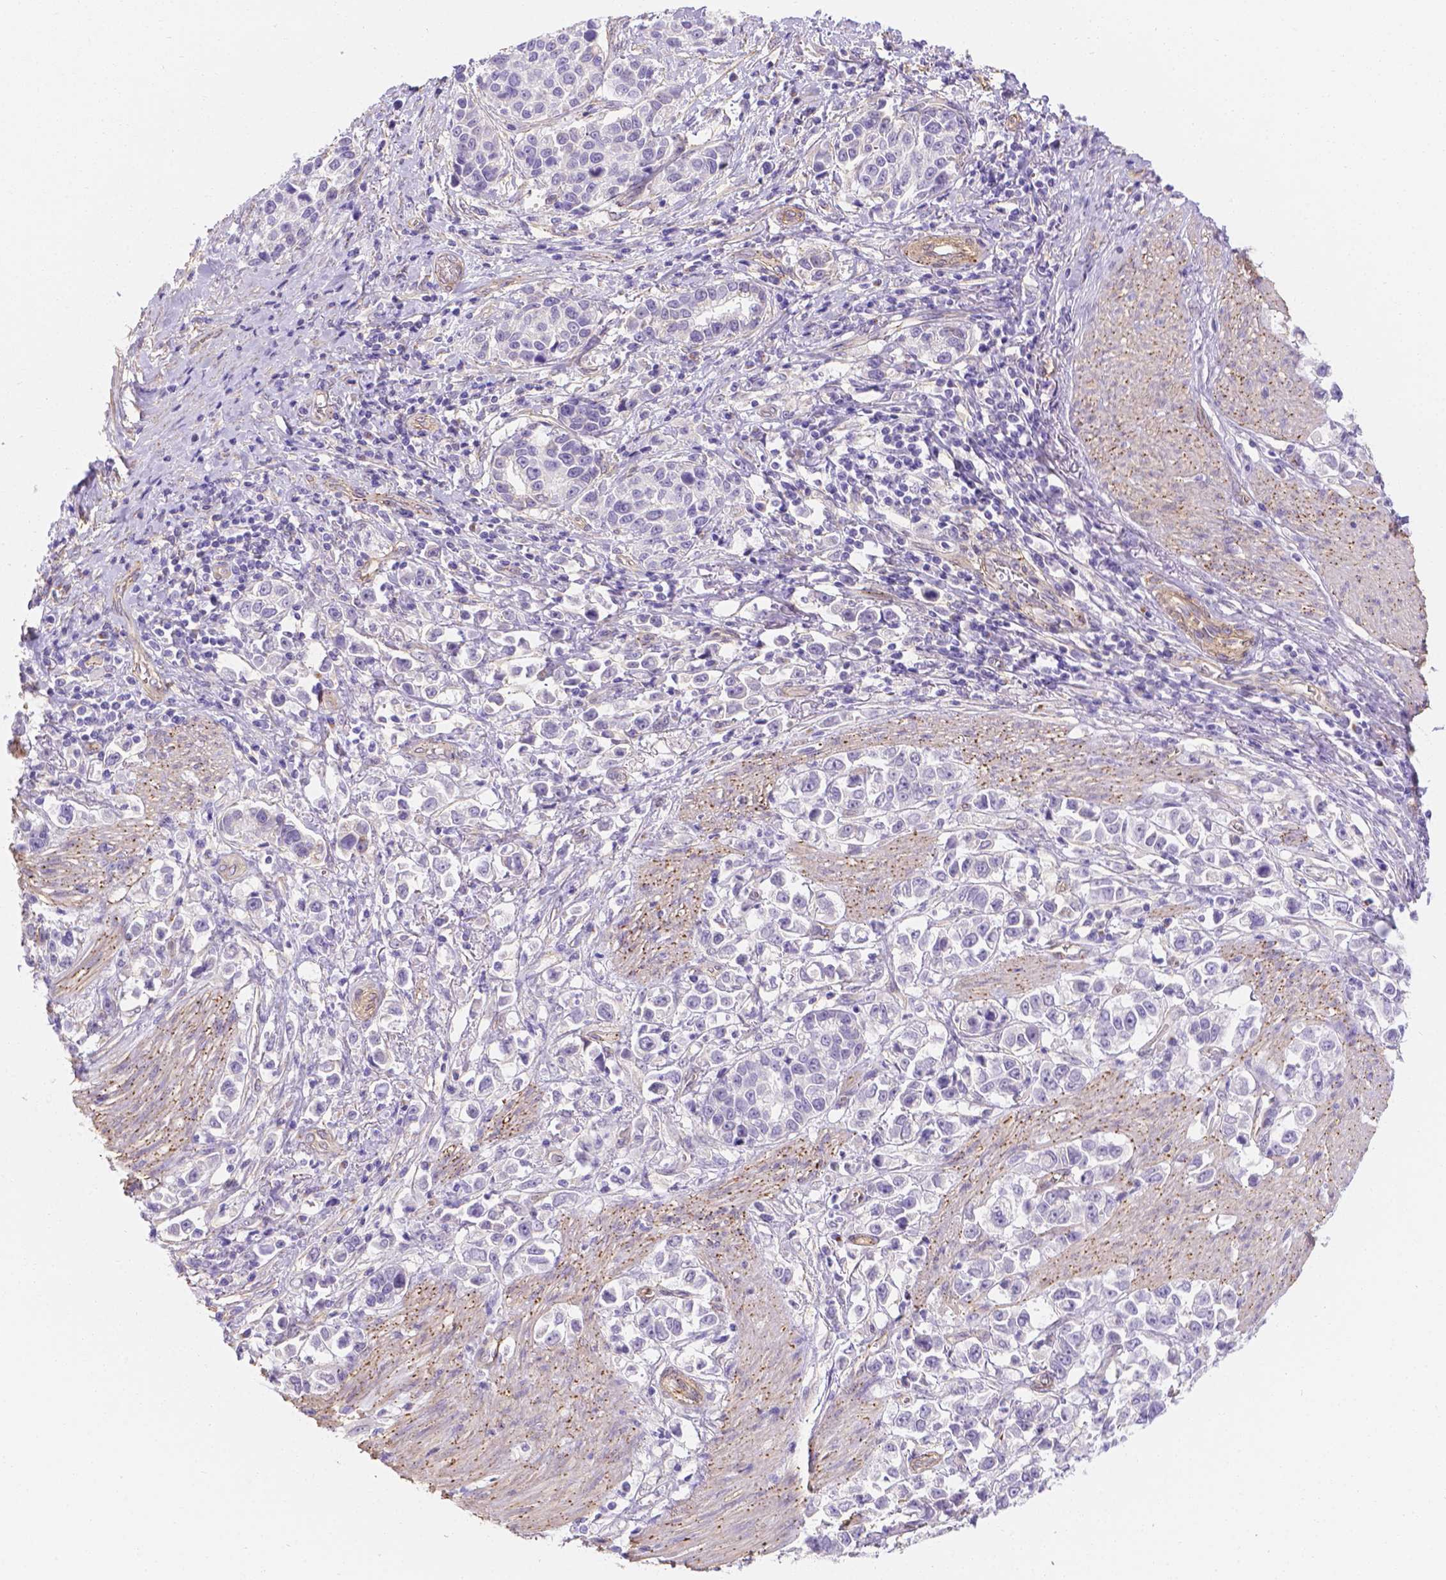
{"staining": {"intensity": "negative", "quantity": "none", "location": "none"}, "tissue": "stomach cancer", "cell_type": "Tumor cells", "image_type": "cancer", "snomed": [{"axis": "morphology", "description": "Adenocarcinoma, NOS"}, {"axis": "topography", "description": "Stomach"}], "caption": "Immunohistochemical staining of human stomach cancer (adenocarcinoma) exhibits no significant expression in tumor cells. (Brightfield microscopy of DAB (3,3'-diaminobenzidine) IHC at high magnification).", "gene": "SLC40A1", "patient": {"sex": "male", "age": 93}}